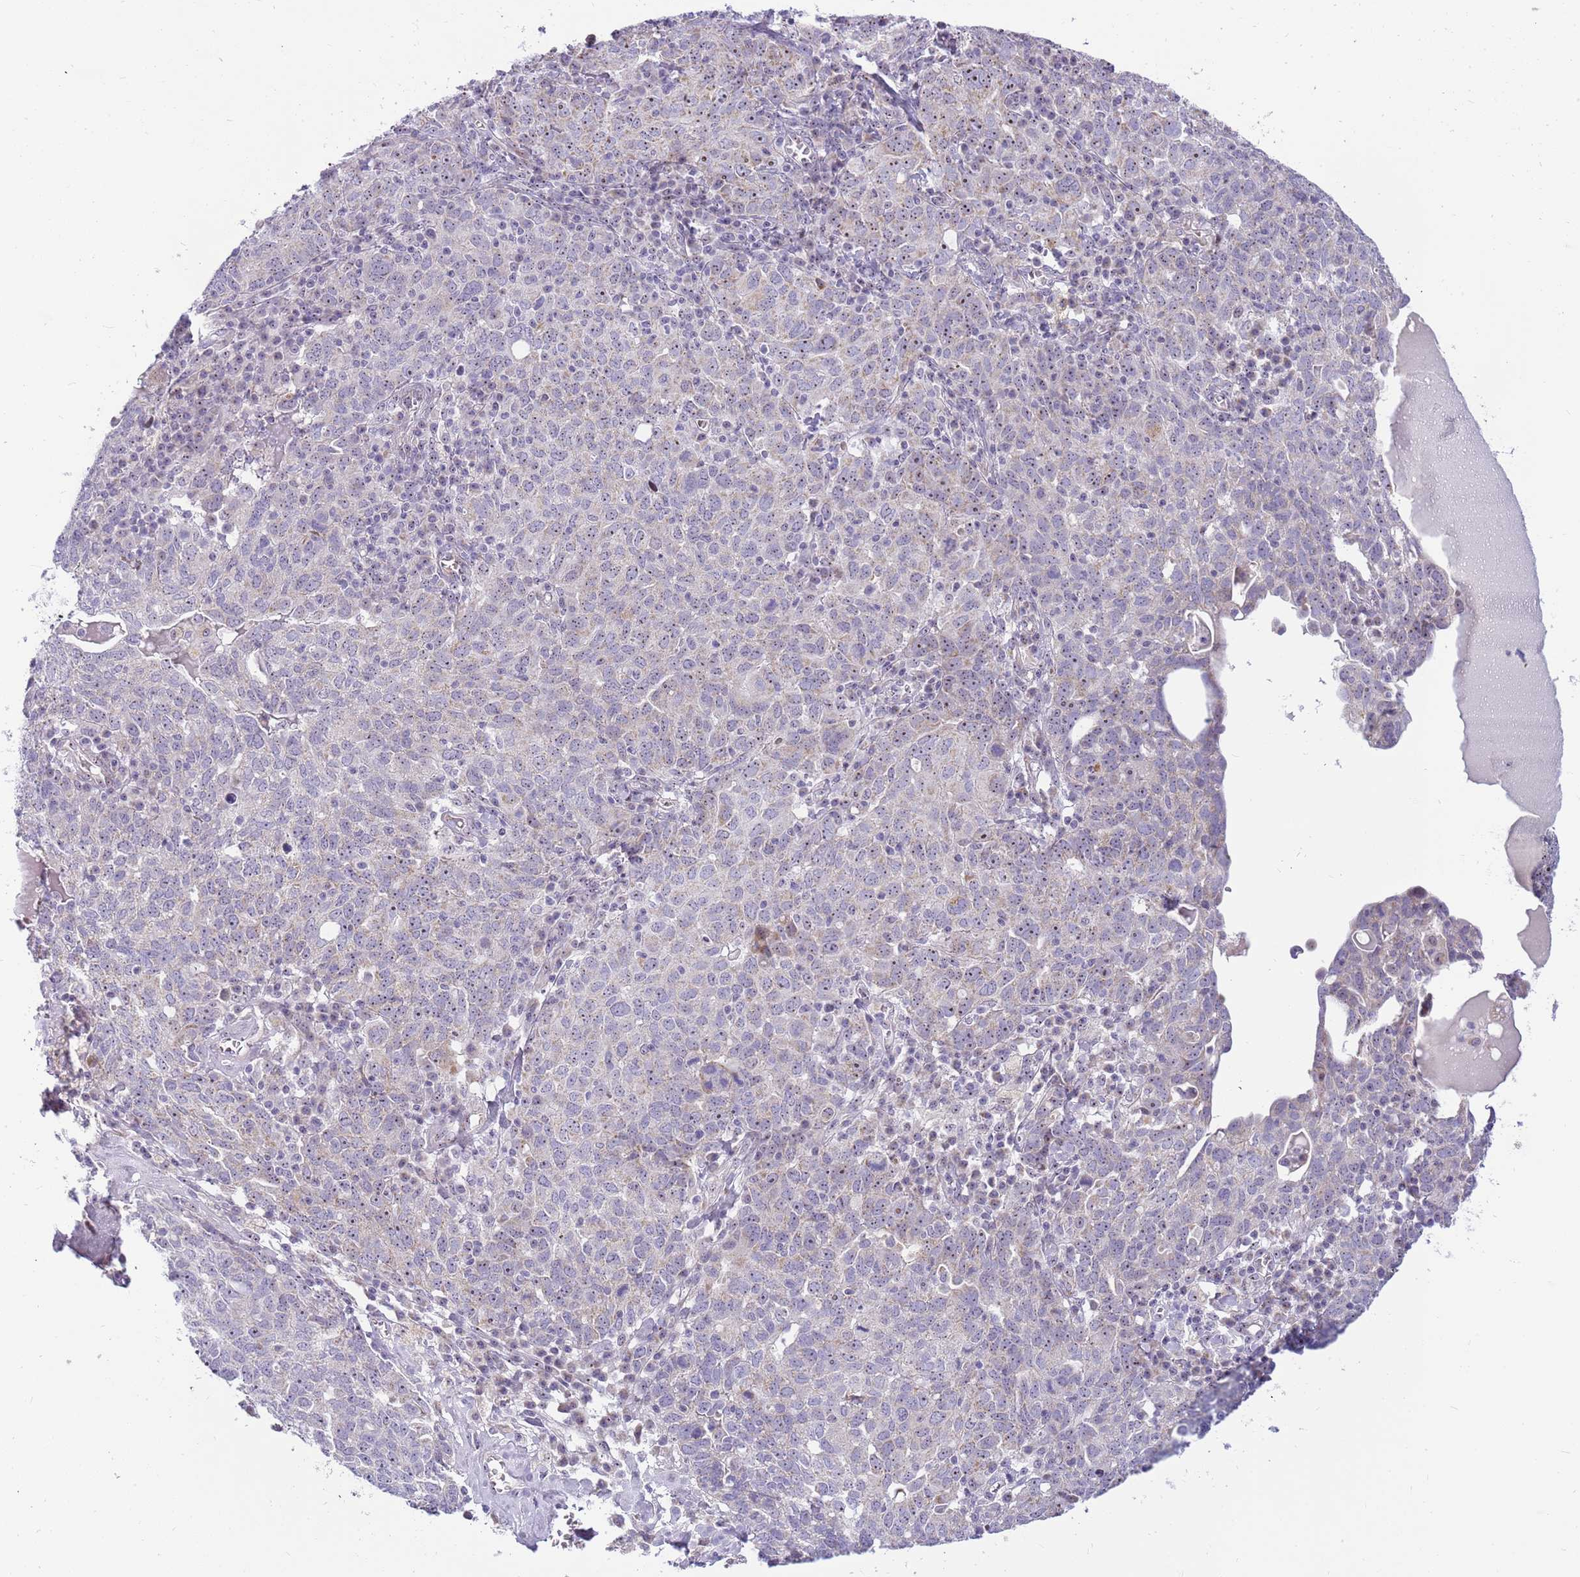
{"staining": {"intensity": "weak", "quantity": "<25%", "location": "nuclear"}, "tissue": "ovarian cancer", "cell_type": "Tumor cells", "image_type": "cancer", "snomed": [{"axis": "morphology", "description": "Carcinoma, endometroid"}, {"axis": "topography", "description": "Ovary"}], "caption": "Immunohistochemistry (IHC) histopathology image of neoplastic tissue: ovarian cancer (endometroid carcinoma) stained with DAB exhibits no significant protein positivity in tumor cells.", "gene": "DNAJA3", "patient": {"sex": "female", "age": 62}}